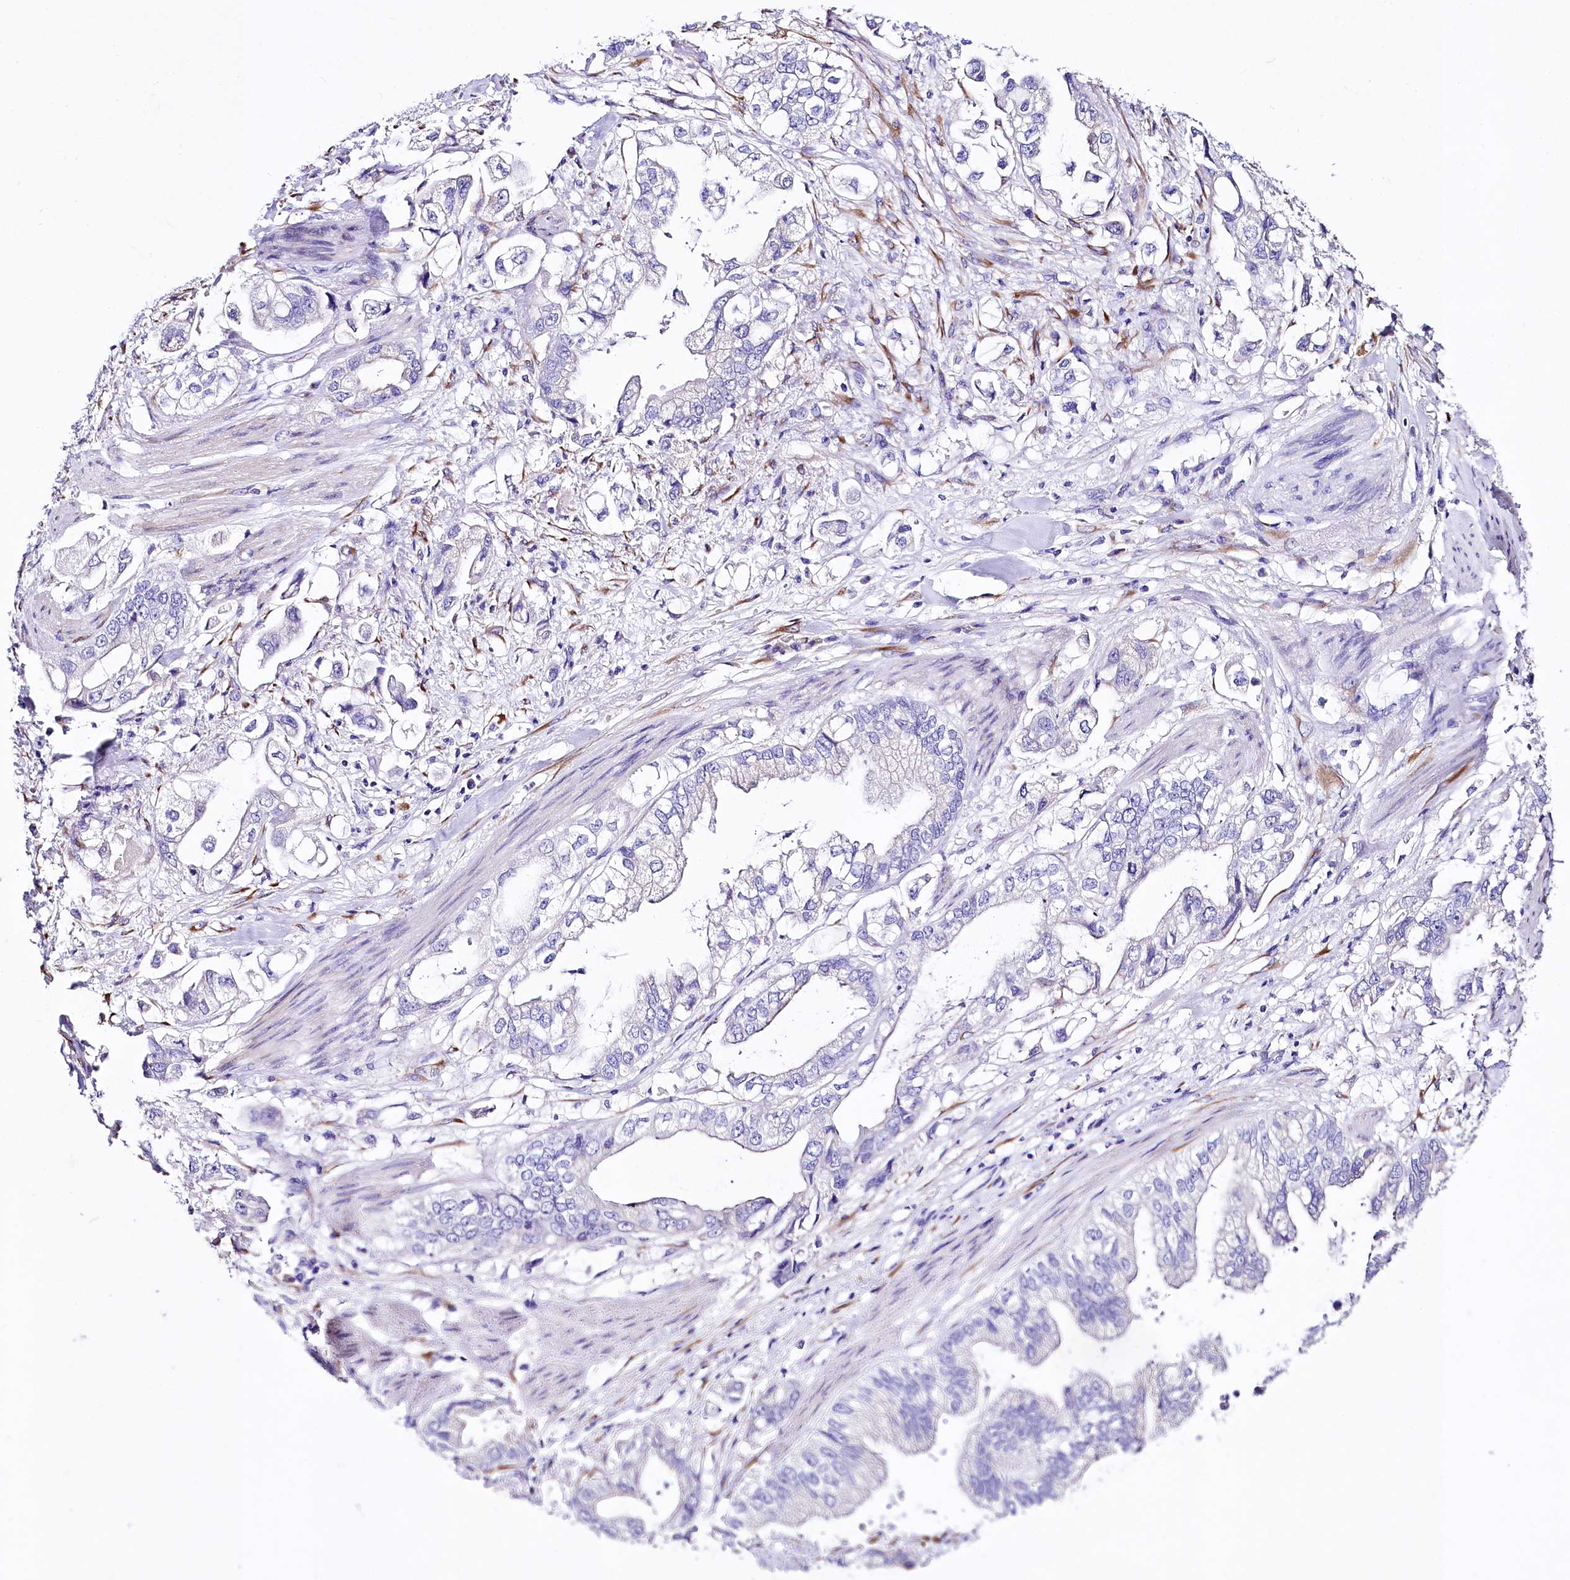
{"staining": {"intensity": "negative", "quantity": "none", "location": "none"}, "tissue": "stomach cancer", "cell_type": "Tumor cells", "image_type": "cancer", "snomed": [{"axis": "morphology", "description": "Adenocarcinoma, NOS"}, {"axis": "topography", "description": "Stomach"}], "caption": "IHC of stomach adenocarcinoma demonstrates no positivity in tumor cells.", "gene": "A2ML1", "patient": {"sex": "male", "age": 62}}